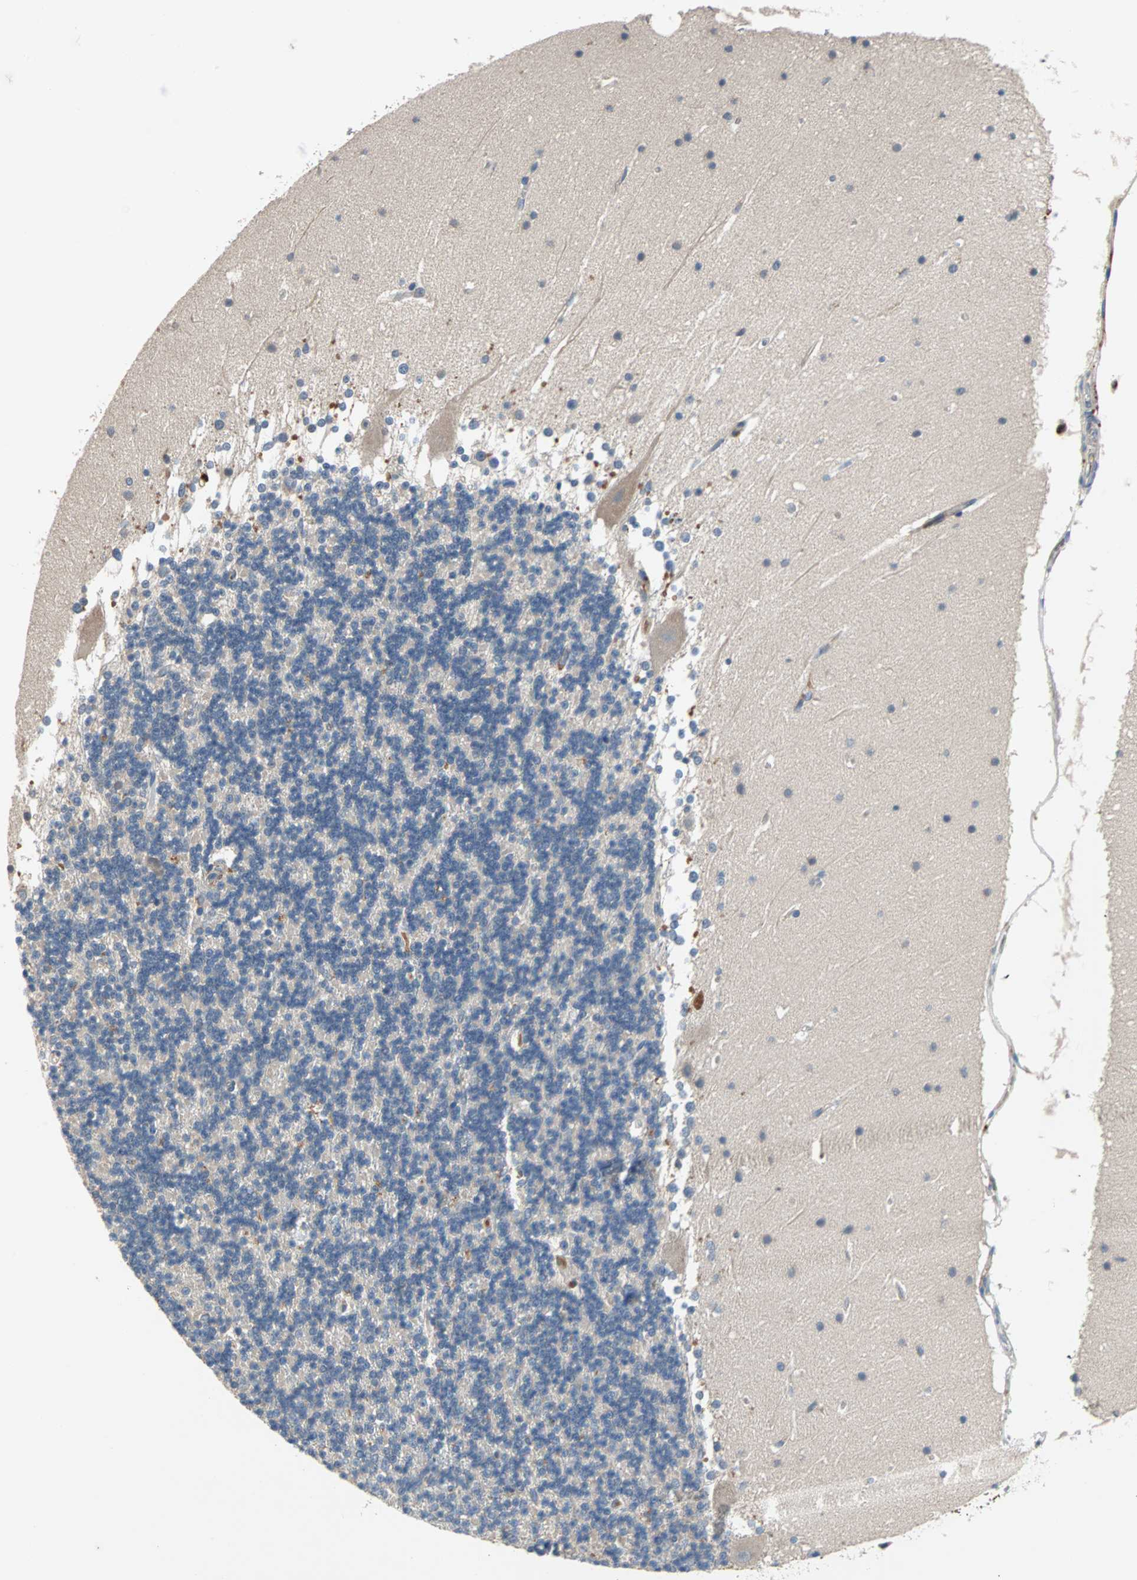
{"staining": {"intensity": "negative", "quantity": "none", "location": "none"}, "tissue": "cerebellum", "cell_type": "Cells in granular layer", "image_type": "normal", "snomed": [{"axis": "morphology", "description": "Normal tissue, NOS"}, {"axis": "topography", "description": "Cerebellum"}], "caption": "DAB (3,3'-diaminobenzidine) immunohistochemical staining of benign human cerebellum exhibits no significant expression in cells in granular layer.", "gene": "MAP4K1", "patient": {"sex": "female", "age": 19}}